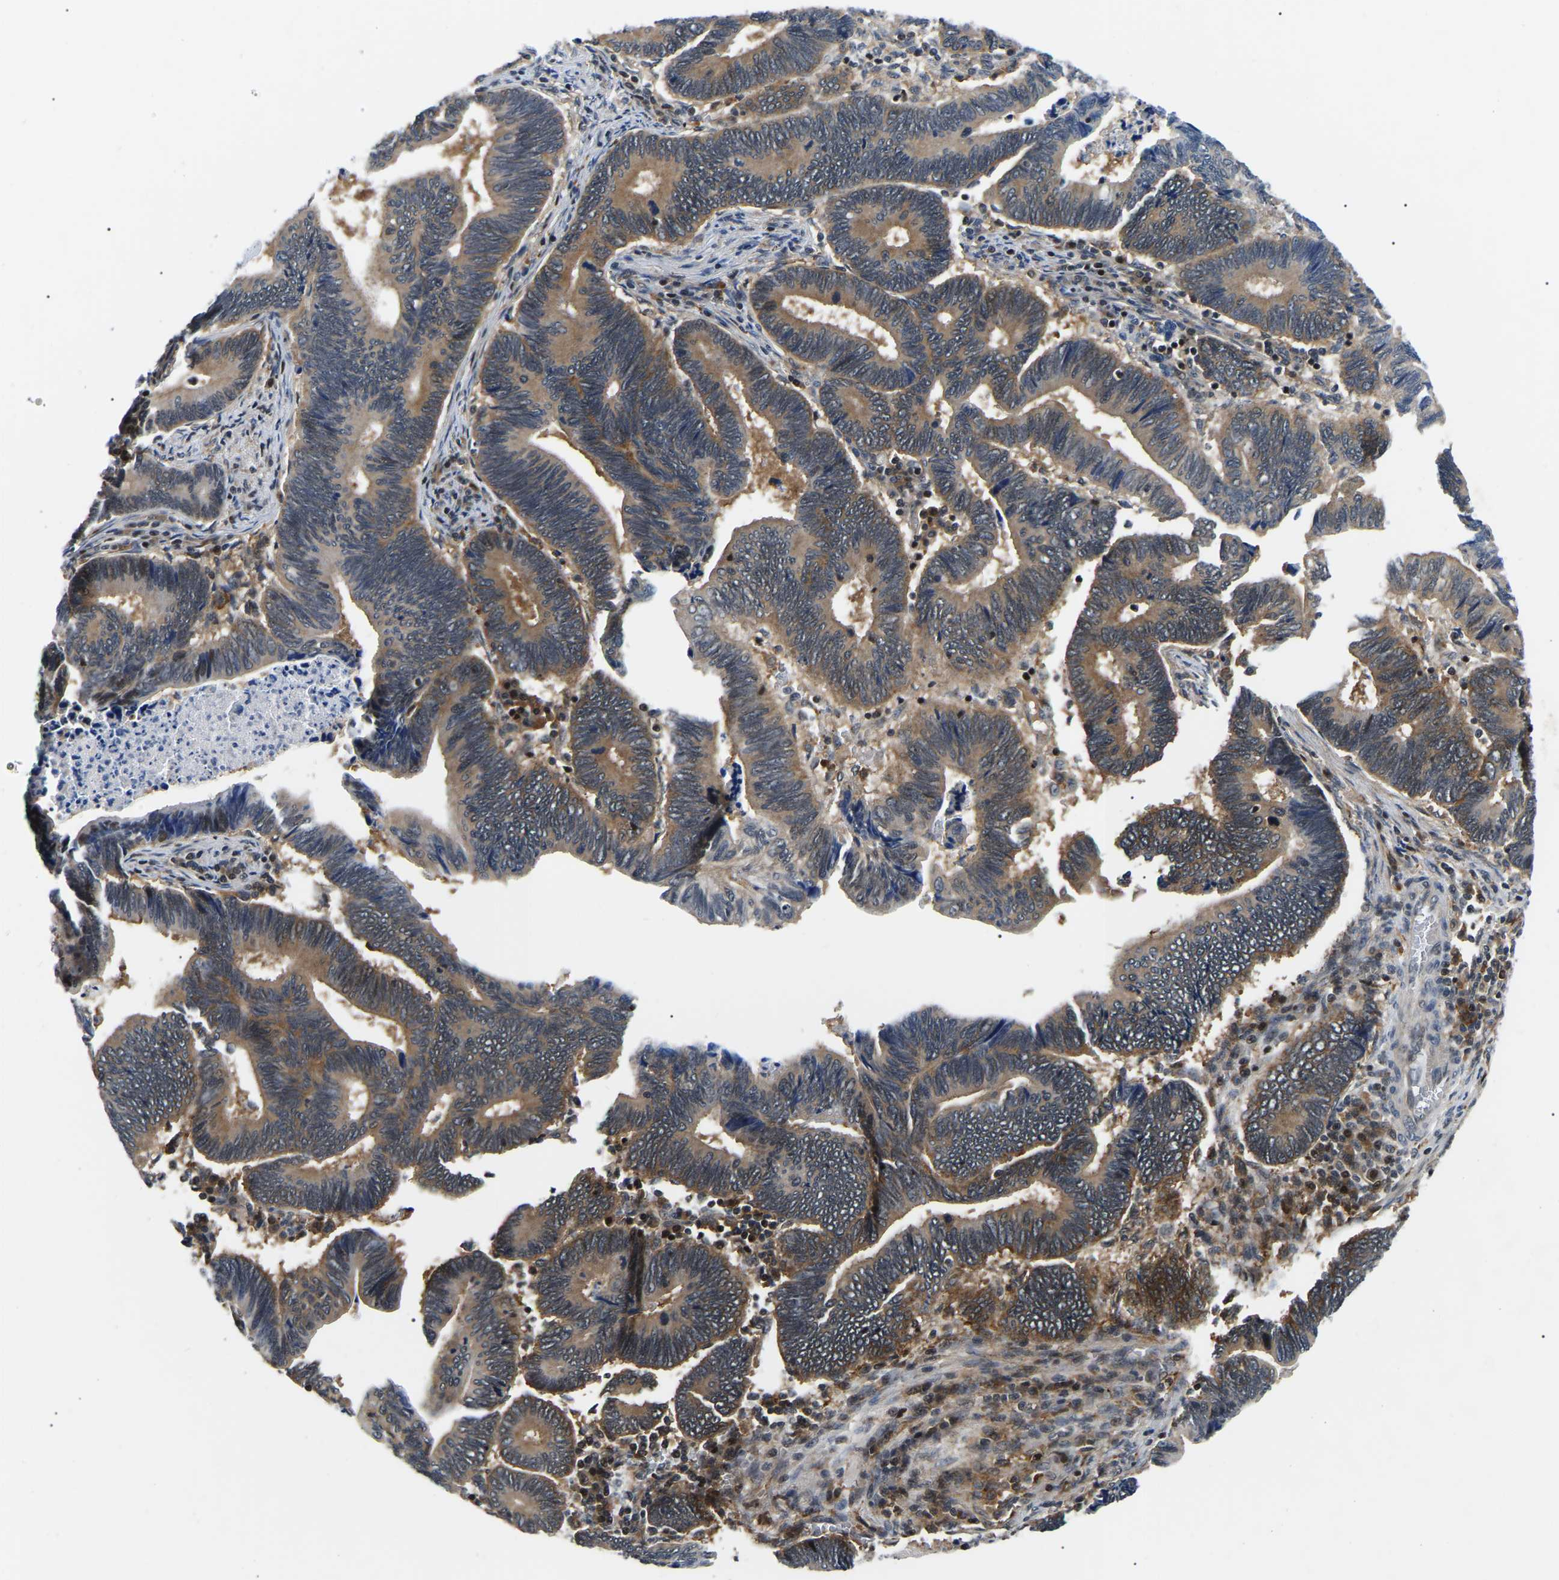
{"staining": {"intensity": "moderate", "quantity": ">75%", "location": "cytoplasmic/membranous"}, "tissue": "pancreatic cancer", "cell_type": "Tumor cells", "image_type": "cancer", "snomed": [{"axis": "morphology", "description": "Adenocarcinoma, NOS"}, {"axis": "topography", "description": "Pancreas"}], "caption": "This photomicrograph demonstrates immunohistochemistry (IHC) staining of human pancreatic cancer, with medium moderate cytoplasmic/membranous positivity in approximately >75% of tumor cells.", "gene": "RRP1B", "patient": {"sex": "female", "age": 70}}